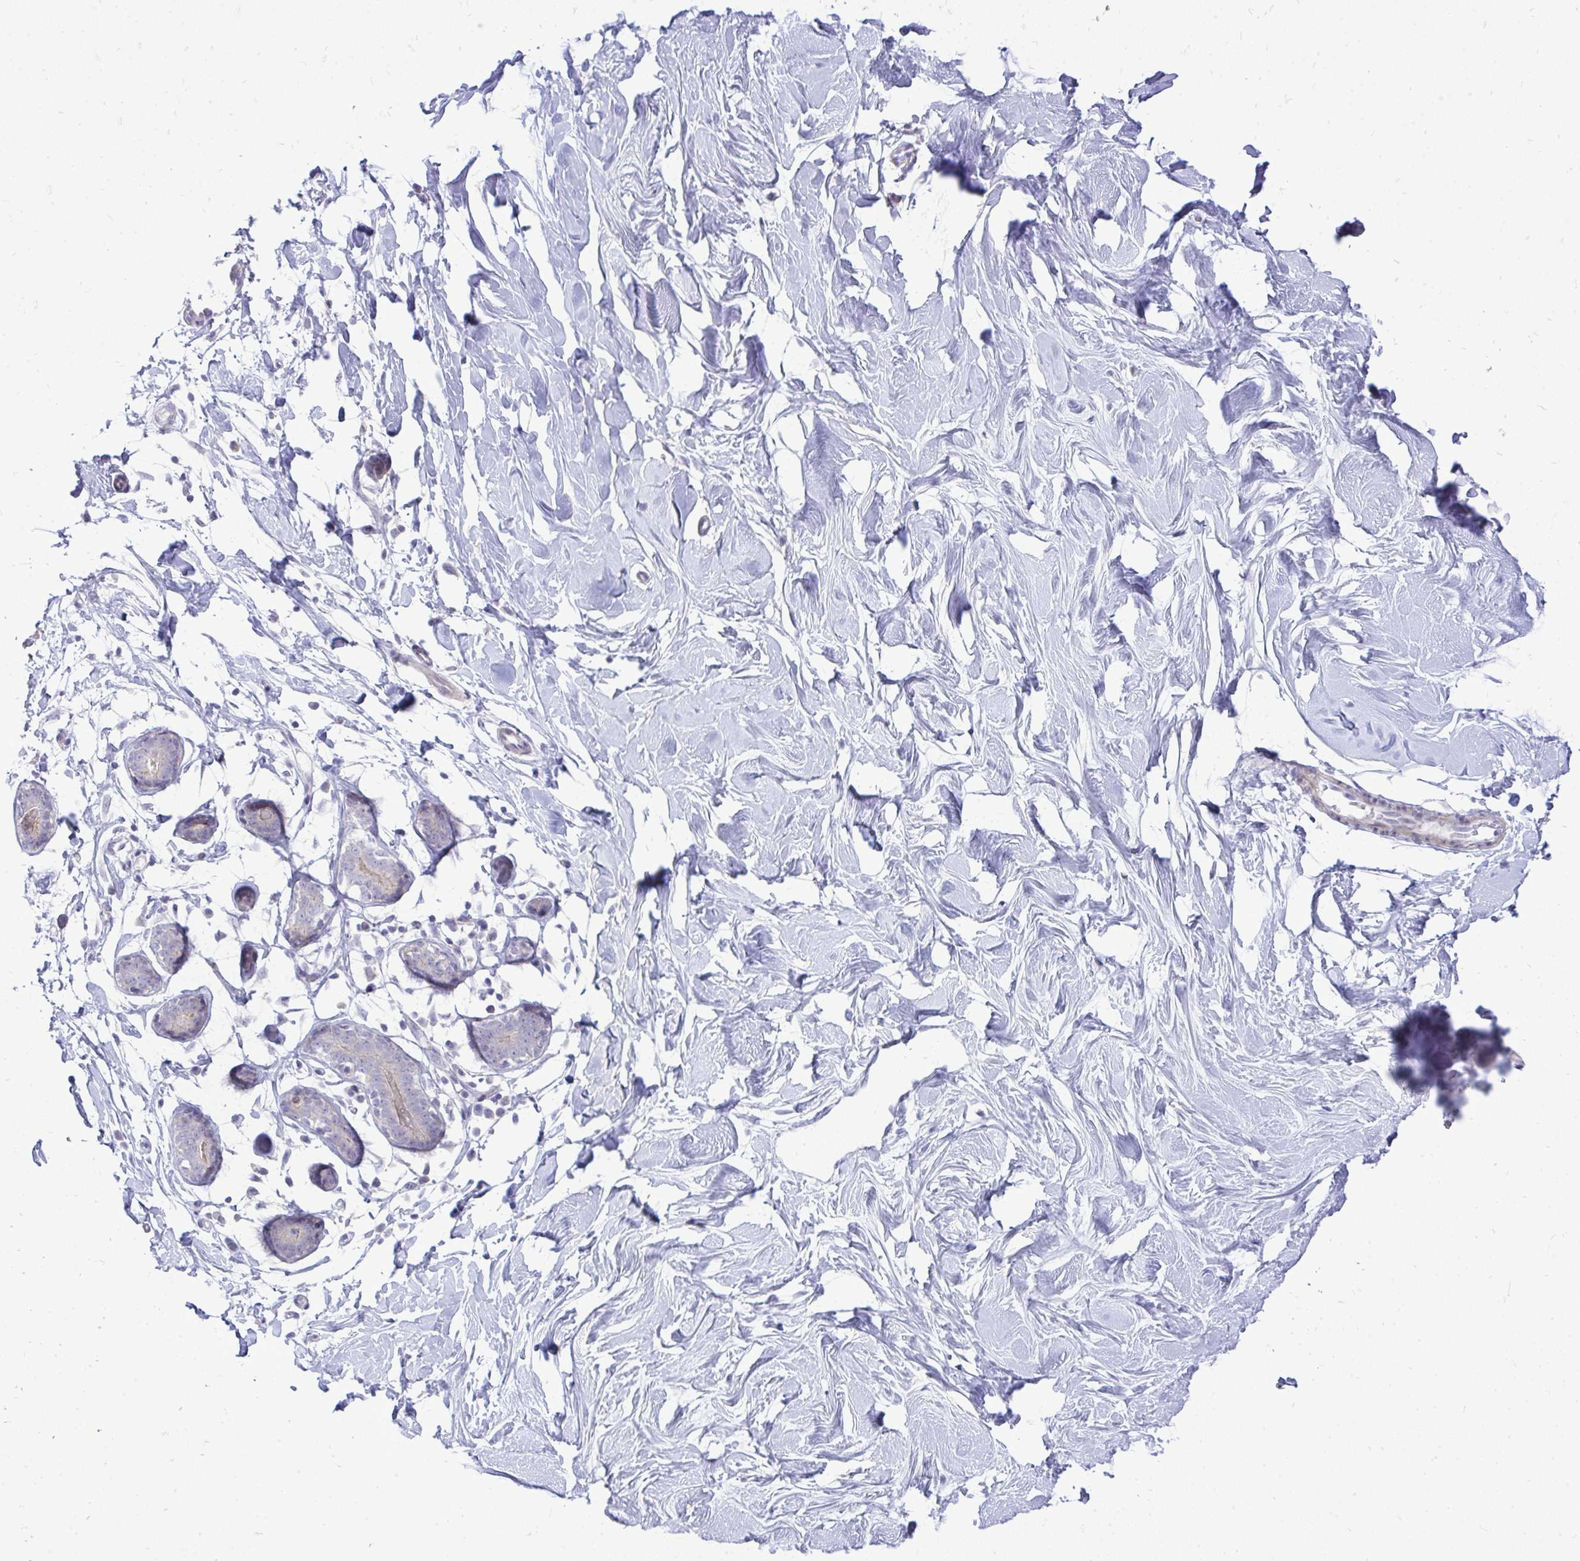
{"staining": {"intensity": "negative", "quantity": "none", "location": "none"}, "tissue": "breast", "cell_type": "Adipocytes", "image_type": "normal", "snomed": [{"axis": "morphology", "description": "Normal tissue, NOS"}, {"axis": "topography", "description": "Breast"}], "caption": "There is no significant staining in adipocytes of breast.", "gene": "OR8D1", "patient": {"sex": "female", "age": 27}}